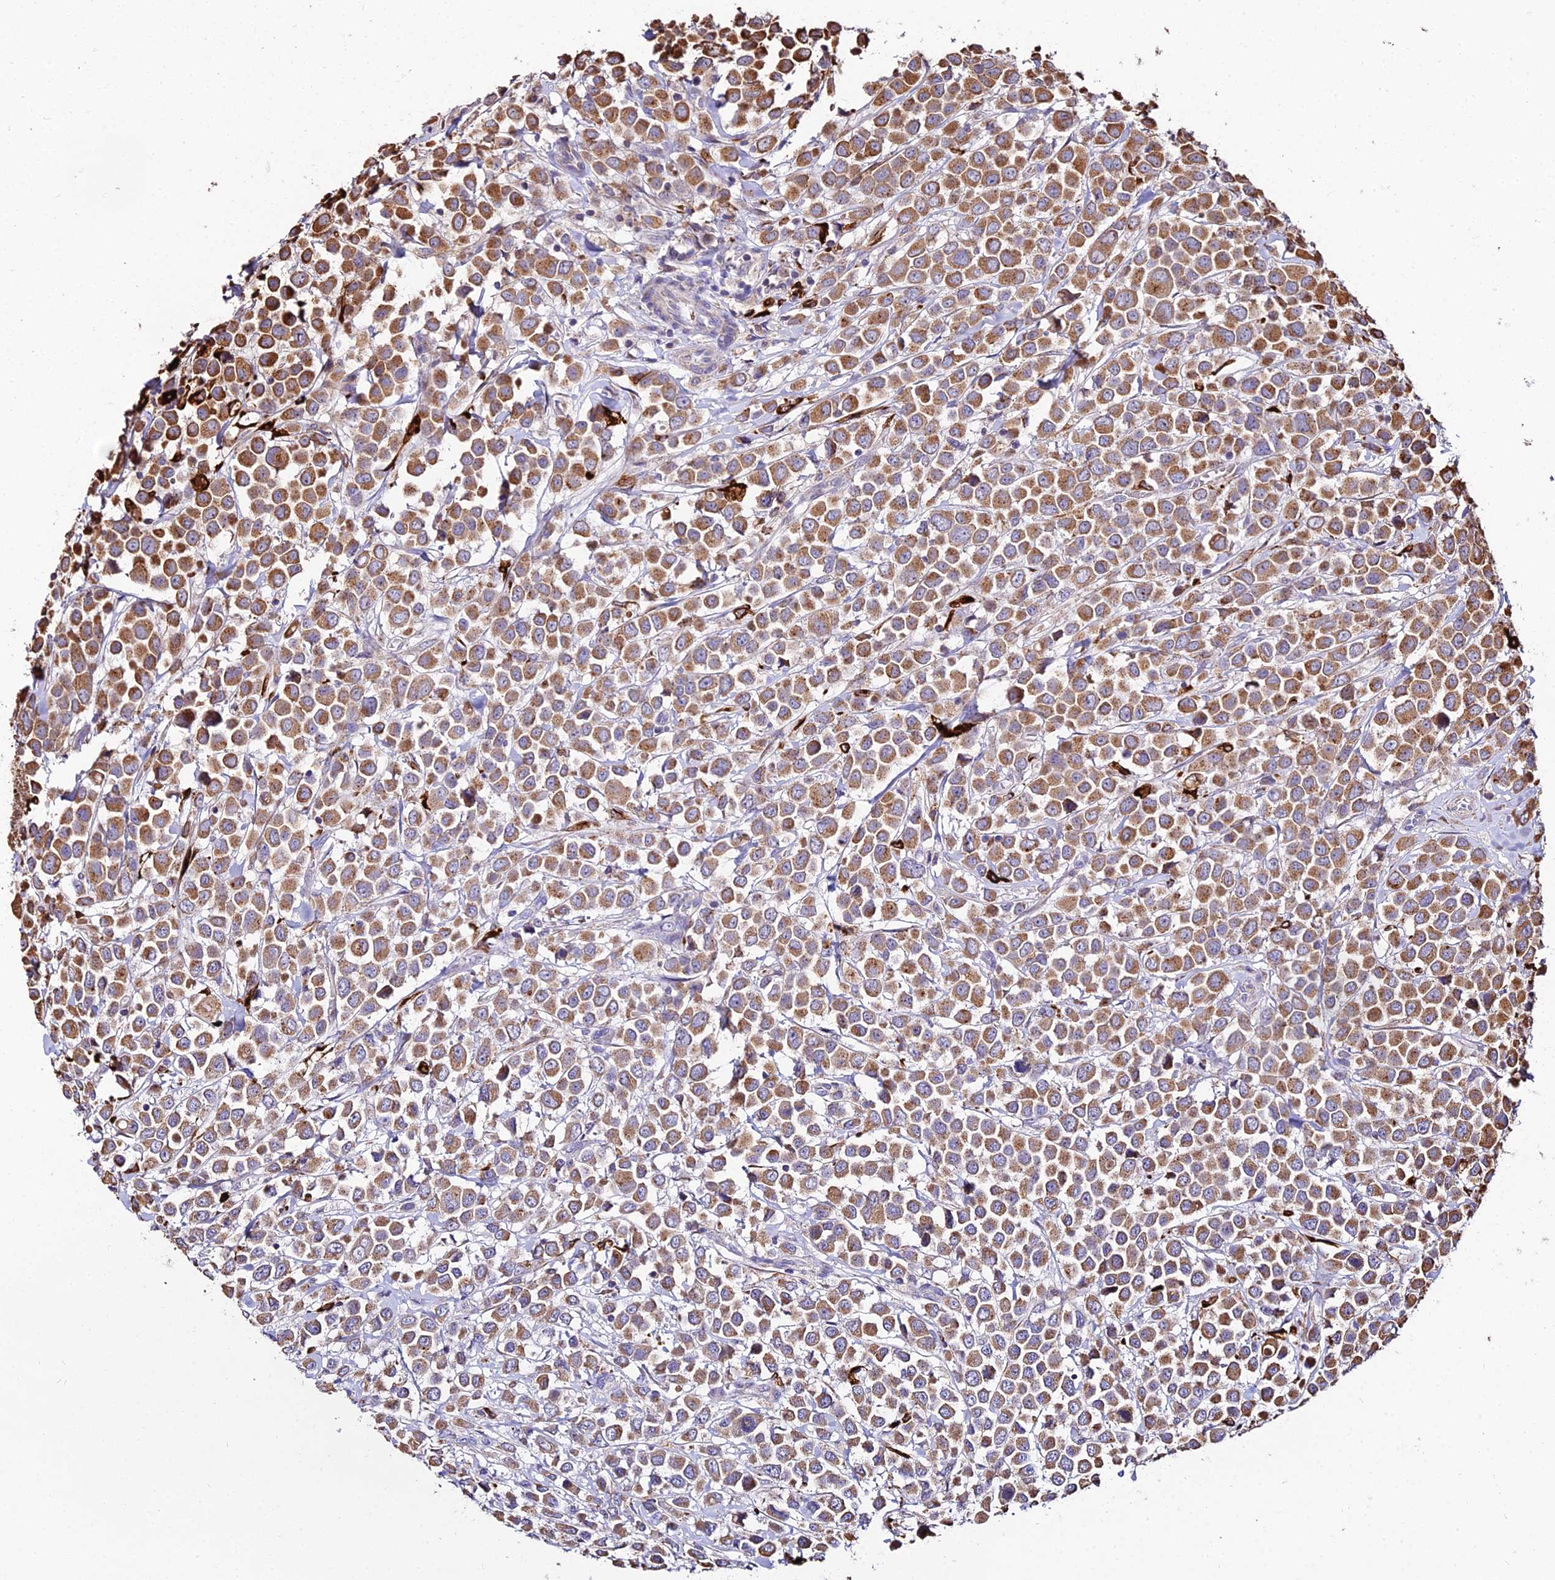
{"staining": {"intensity": "moderate", "quantity": ">75%", "location": "cytoplasmic/membranous"}, "tissue": "breast cancer", "cell_type": "Tumor cells", "image_type": "cancer", "snomed": [{"axis": "morphology", "description": "Duct carcinoma"}, {"axis": "topography", "description": "Breast"}], "caption": "Intraductal carcinoma (breast) stained with a protein marker shows moderate staining in tumor cells.", "gene": "PEX19", "patient": {"sex": "female", "age": 61}}